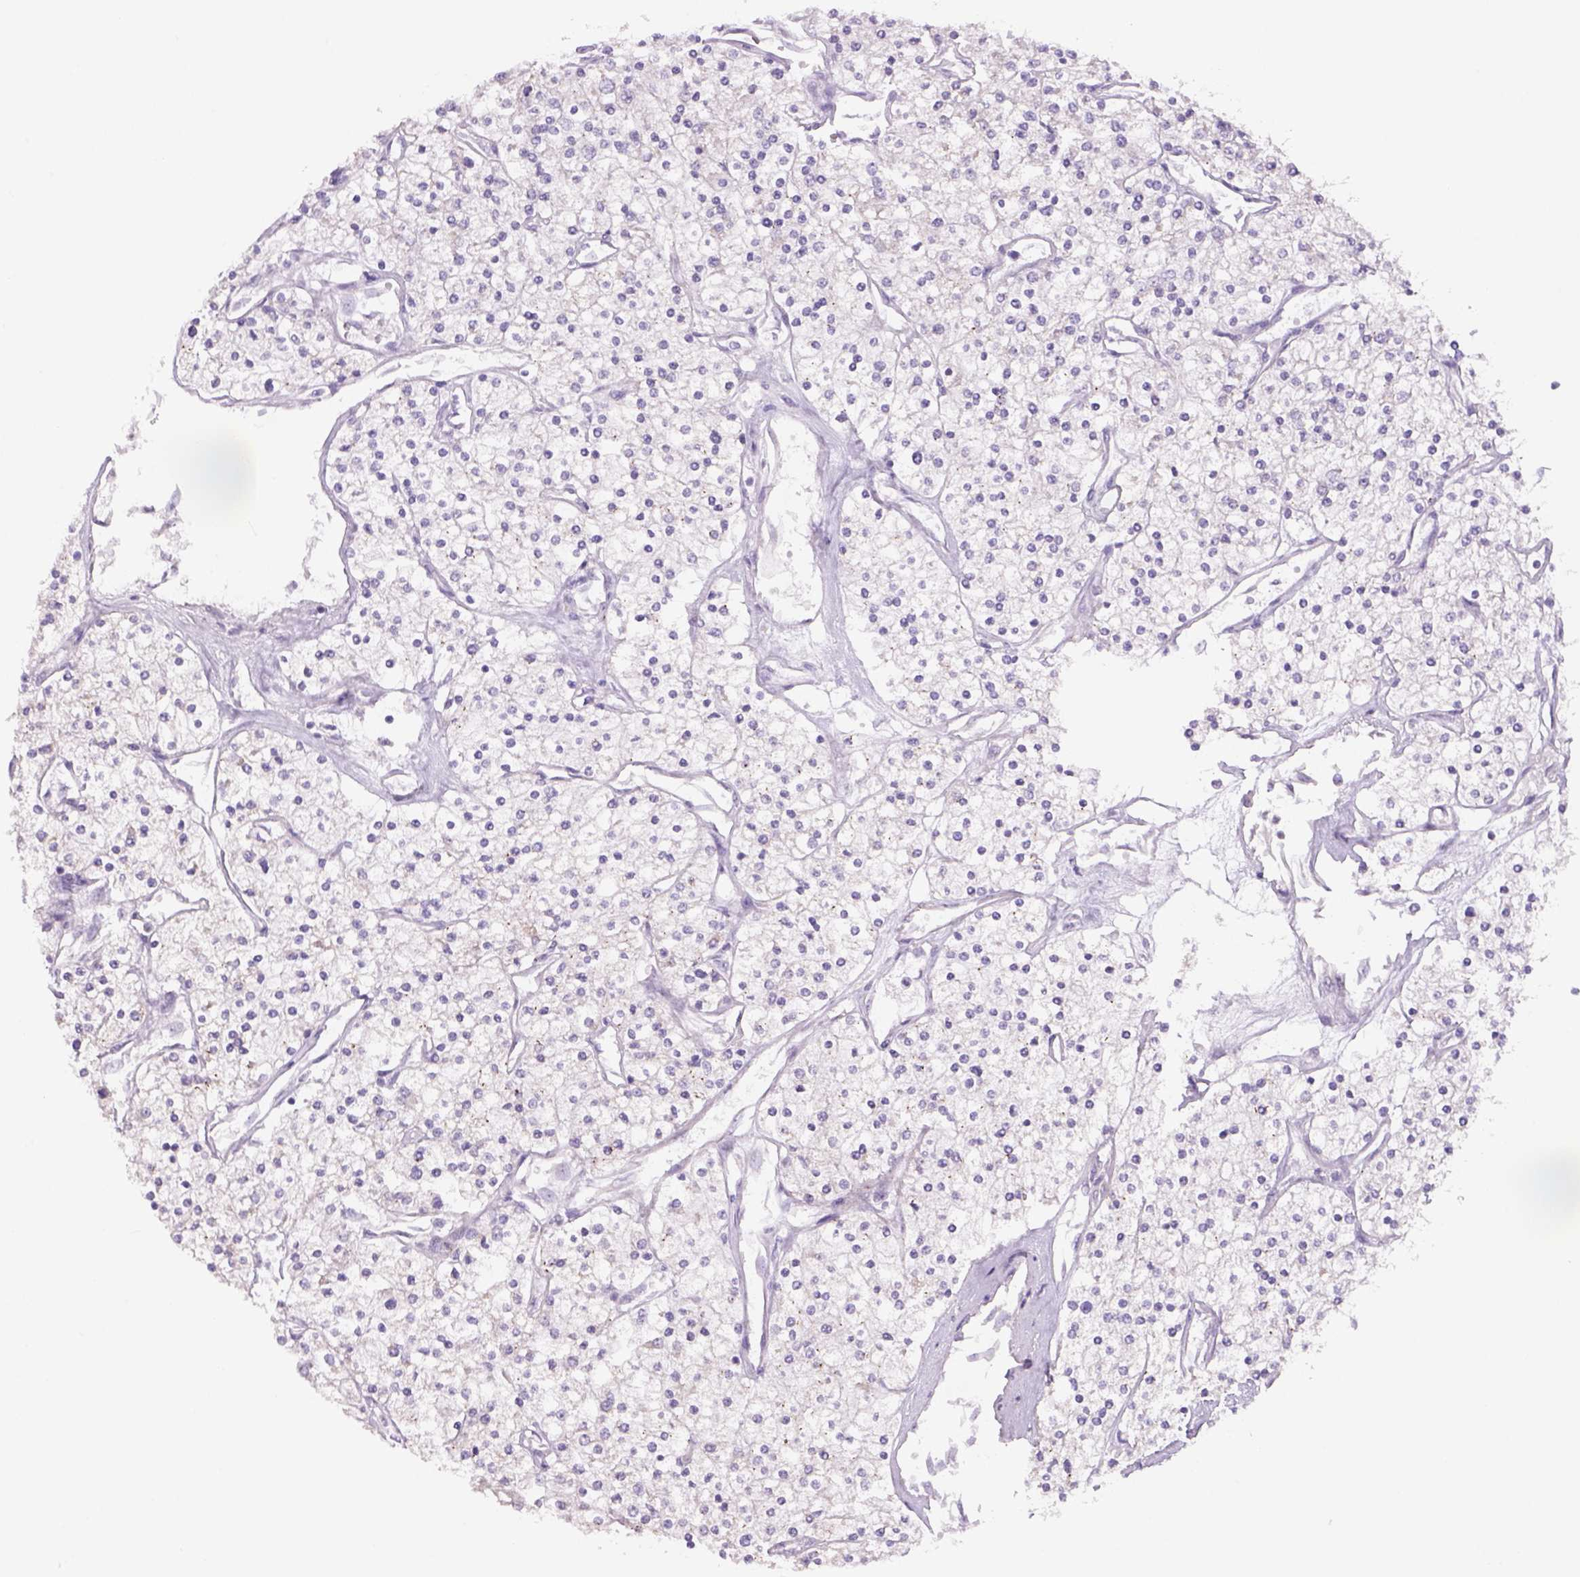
{"staining": {"intensity": "negative", "quantity": "none", "location": "none"}, "tissue": "renal cancer", "cell_type": "Tumor cells", "image_type": "cancer", "snomed": [{"axis": "morphology", "description": "Adenocarcinoma, NOS"}, {"axis": "topography", "description": "Kidney"}], "caption": "This photomicrograph is of adenocarcinoma (renal) stained with immunohistochemistry to label a protein in brown with the nuclei are counter-stained blue. There is no positivity in tumor cells.", "gene": "ADGRV1", "patient": {"sex": "male", "age": 80}}